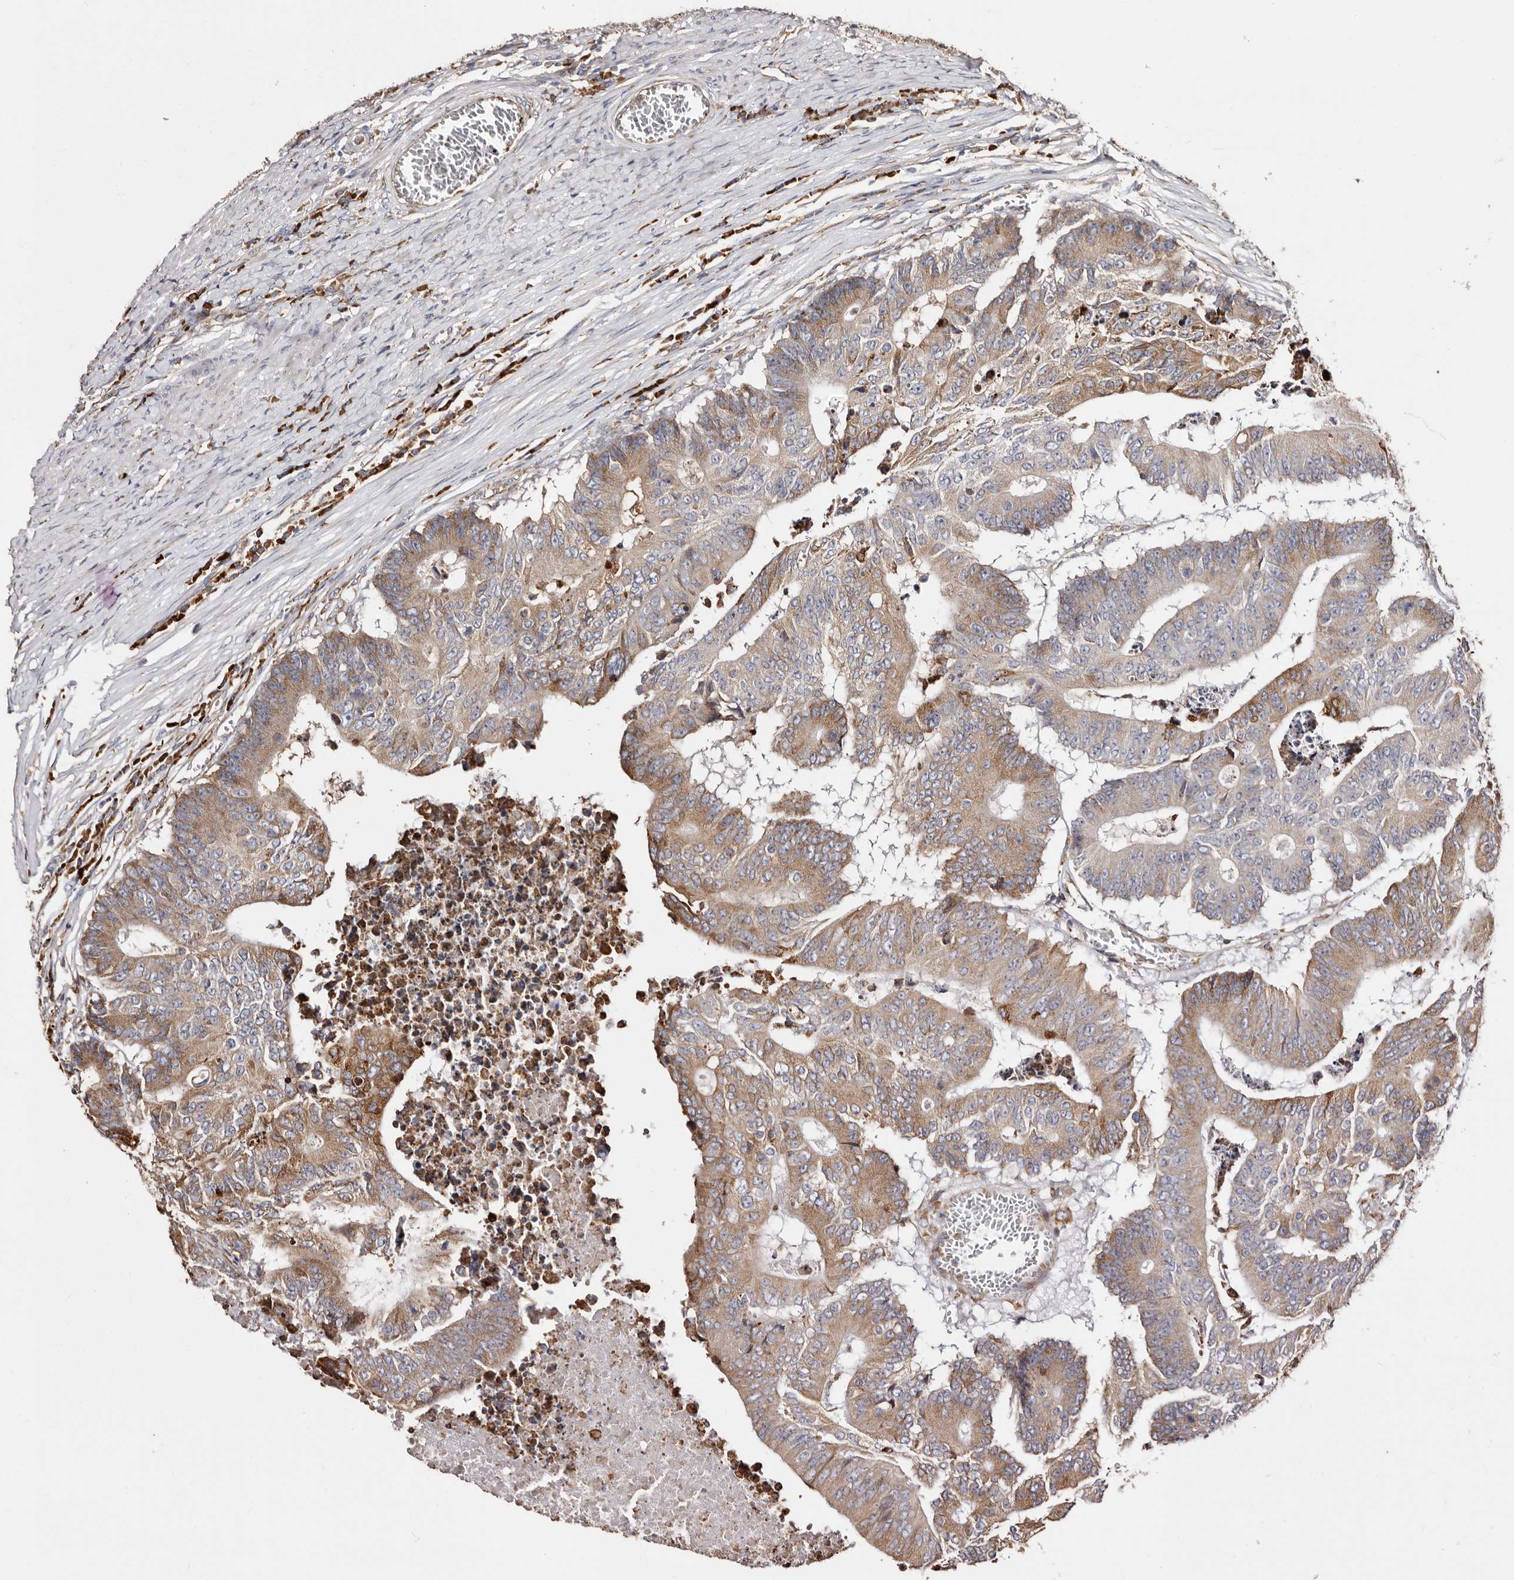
{"staining": {"intensity": "moderate", "quantity": "25%-75%", "location": "cytoplasmic/membranous"}, "tissue": "colorectal cancer", "cell_type": "Tumor cells", "image_type": "cancer", "snomed": [{"axis": "morphology", "description": "Adenocarcinoma, NOS"}, {"axis": "topography", "description": "Colon"}], "caption": "Human adenocarcinoma (colorectal) stained with a protein marker exhibits moderate staining in tumor cells.", "gene": "ACBD6", "patient": {"sex": "male", "age": 87}}